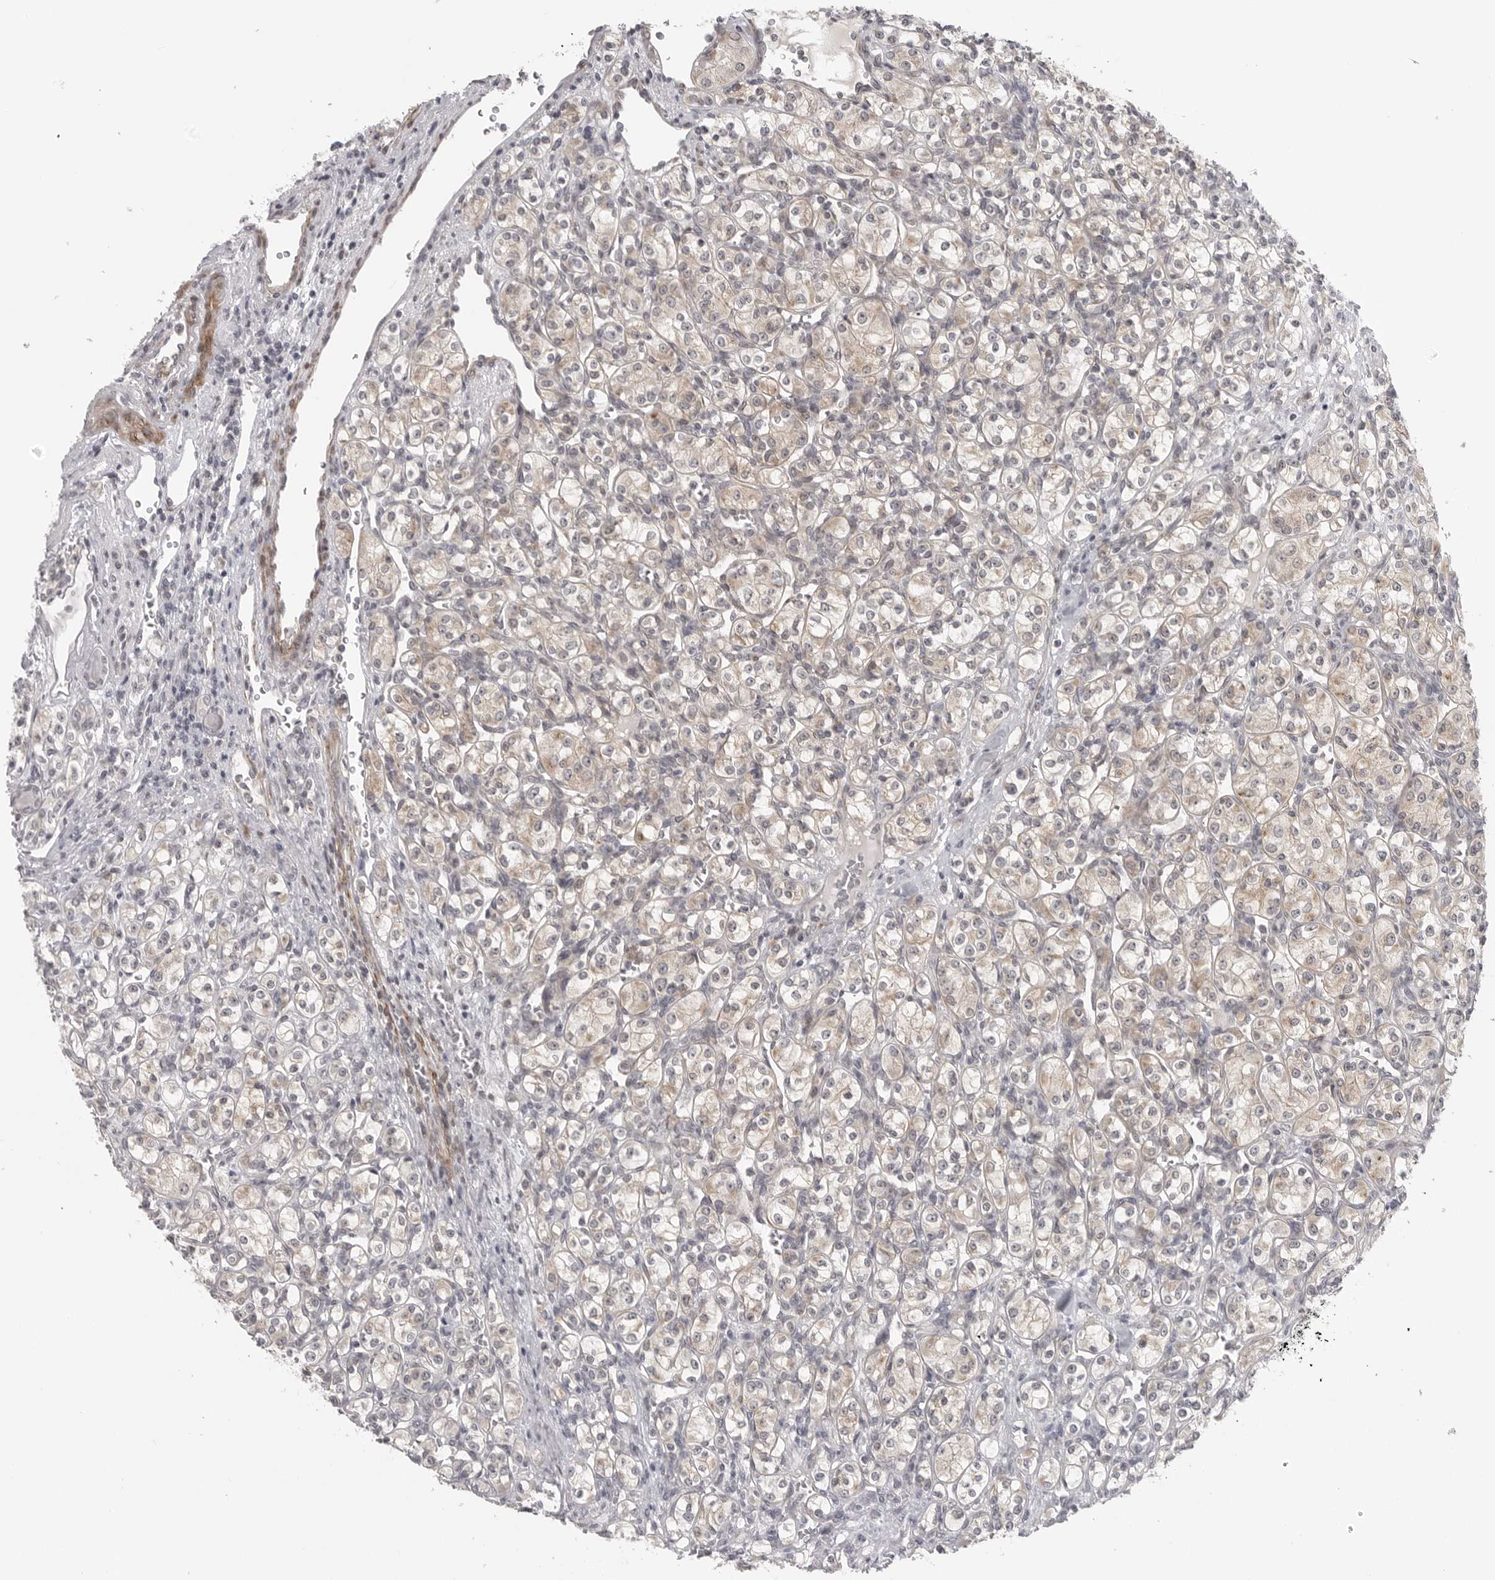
{"staining": {"intensity": "weak", "quantity": "25%-75%", "location": "cytoplasmic/membranous"}, "tissue": "renal cancer", "cell_type": "Tumor cells", "image_type": "cancer", "snomed": [{"axis": "morphology", "description": "Adenocarcinoma, NOS"}, {"axis": "topography", "description": "Kidney"}], "caption": "Protein staining of renal cancer tissue displays weak cytoplasmic/membranous positivity in approximately 25%-75% of tumor cells. Ihc stains the protein of interest in brown and the nuclei are stained blue.", "gene": "TUT4", "patient": {"sex": "male", "age": 77}}